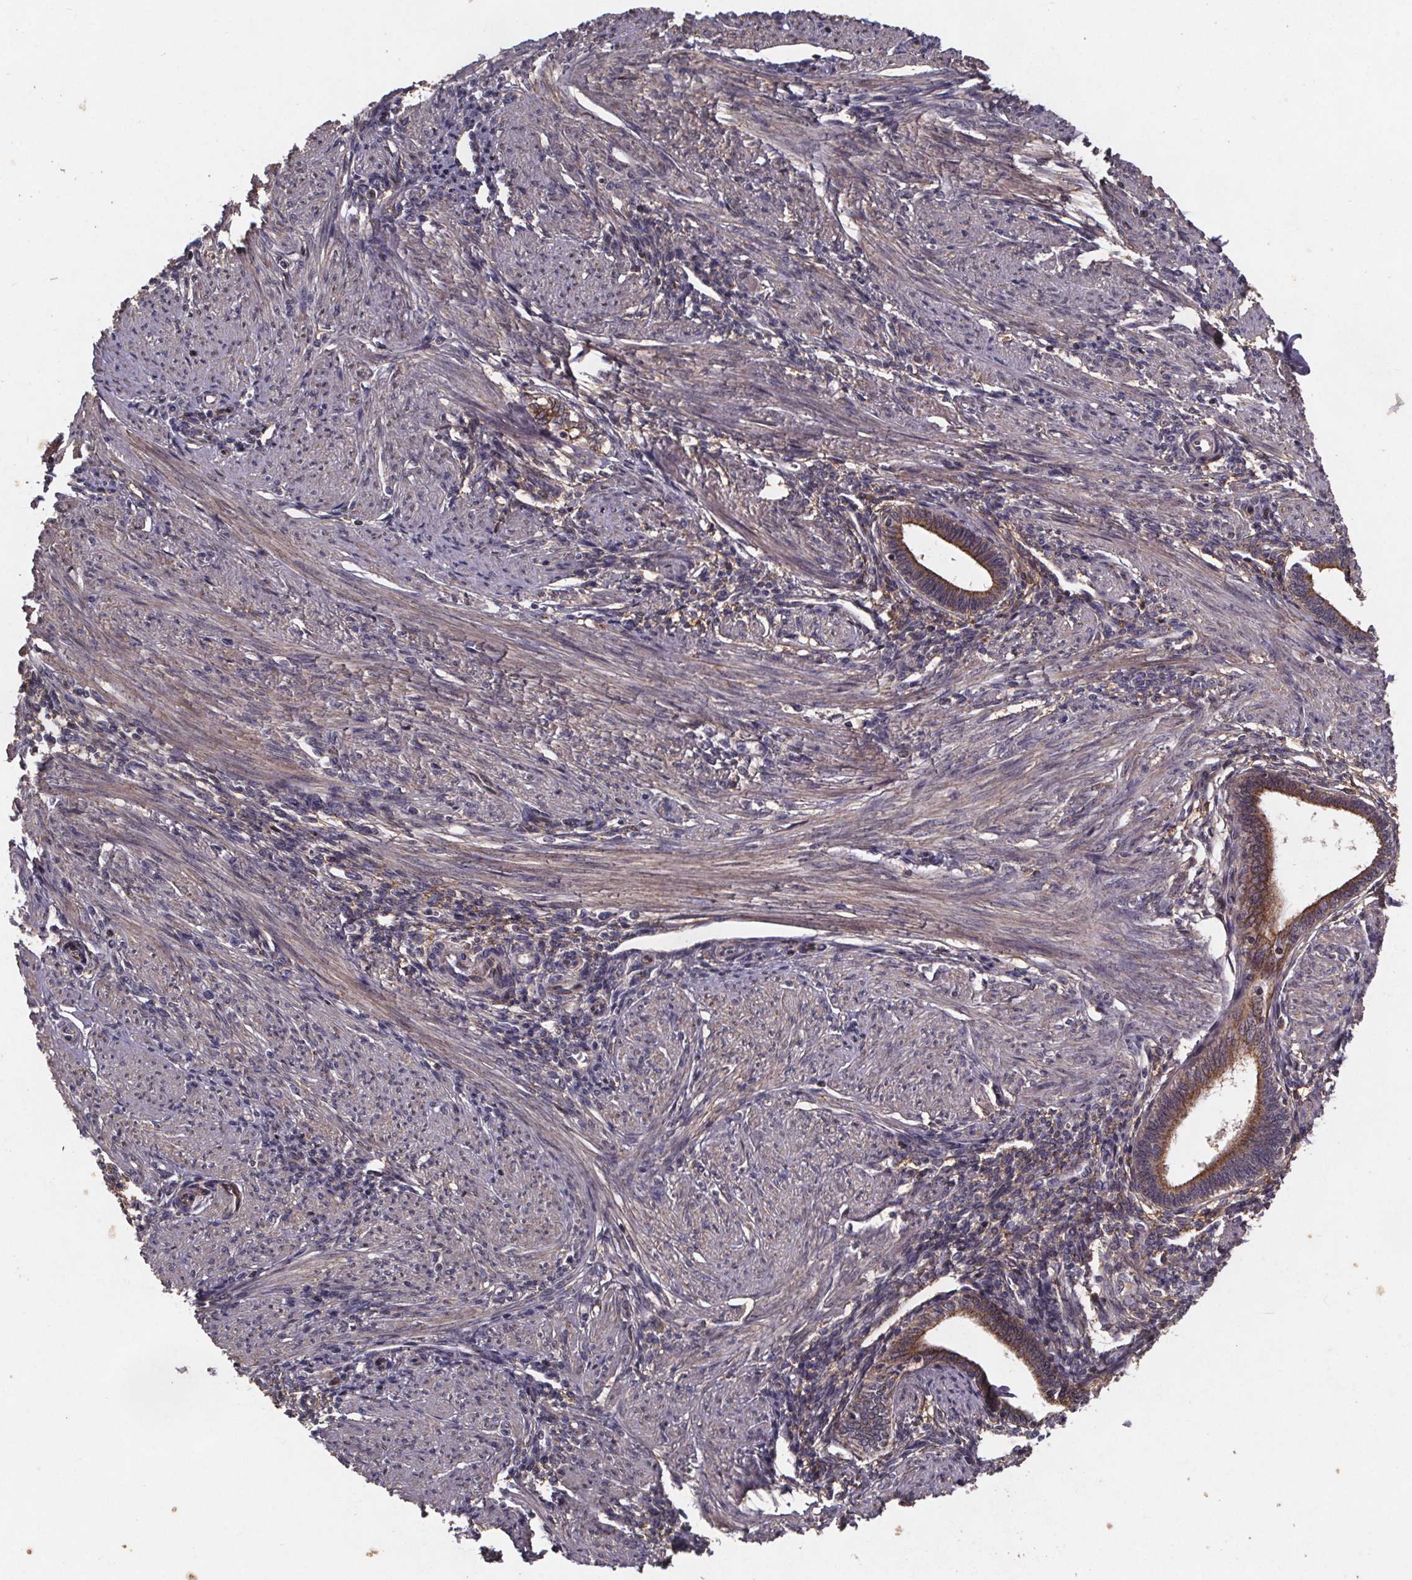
{"staining": {"intensity": "moderate", "quantity": "25%-75%", "location": "cytoplasmic/membranous"}, "tissue": "endometrium", "cell_type": "Cells in endometrial stroma", "image_type": "normal", "snomed": [{"axis": "morphology", "description": "Normal tissue, NOS"}, {"axis": "topography", "description": "Endometrium"}], "caption": "Immunohistochemistry micrograph of benign human endometrium stained for a protein (brown), which shows medium levels of moderate cytoplasmic/membranous staining in about 25%-75% of cells in endometrial stroma.", "gene": "FASTKD3", "patient": {"sex": "female", "age": 42}}